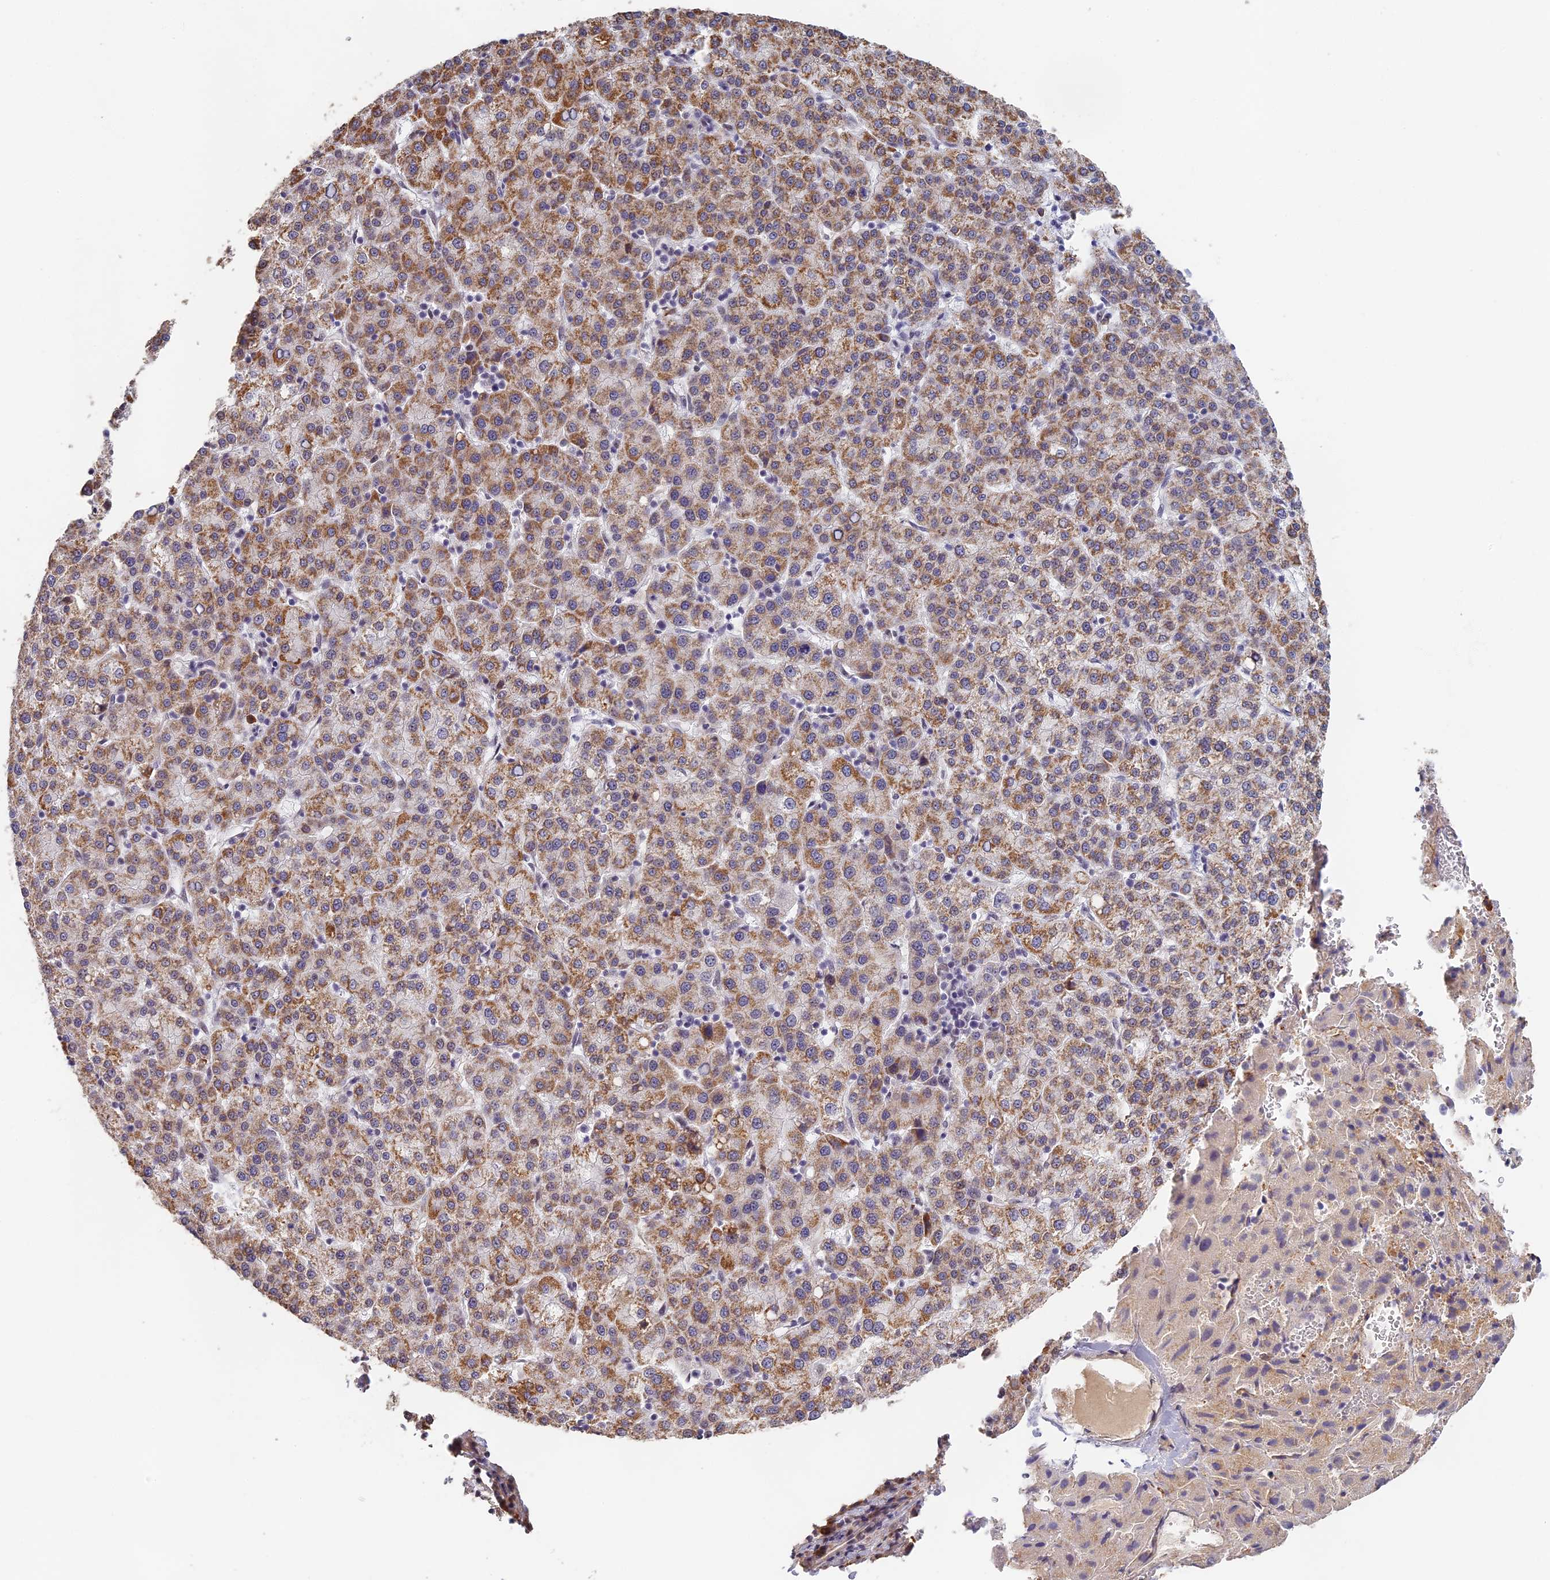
{"staining": {"intensity": "moderate", "quantity": ">75%", "location": "cytoplasmic/membranous"}, "tissue": "liver cancer", "cell_type": "Tumor cells", "image_type": "cancer", "snomed": [{"axis": "morphology", "description": "Carcinoma, Hepatocellular, NOS"}, {"axis": "topography", "description": "Liver"}], "caption": "Immunohistochemistry image of neoplastic tissue: human liver hepatocellular carcinoma stained using IHC displays medium levels of moderate protein expression localized specifically in the cytoplasmic/membranous of tumor cells, appearing as a cytoplasmic/membranous brown color.", "gene": "MORF4L1", "patient": {"sex": "female", "age": 58}}